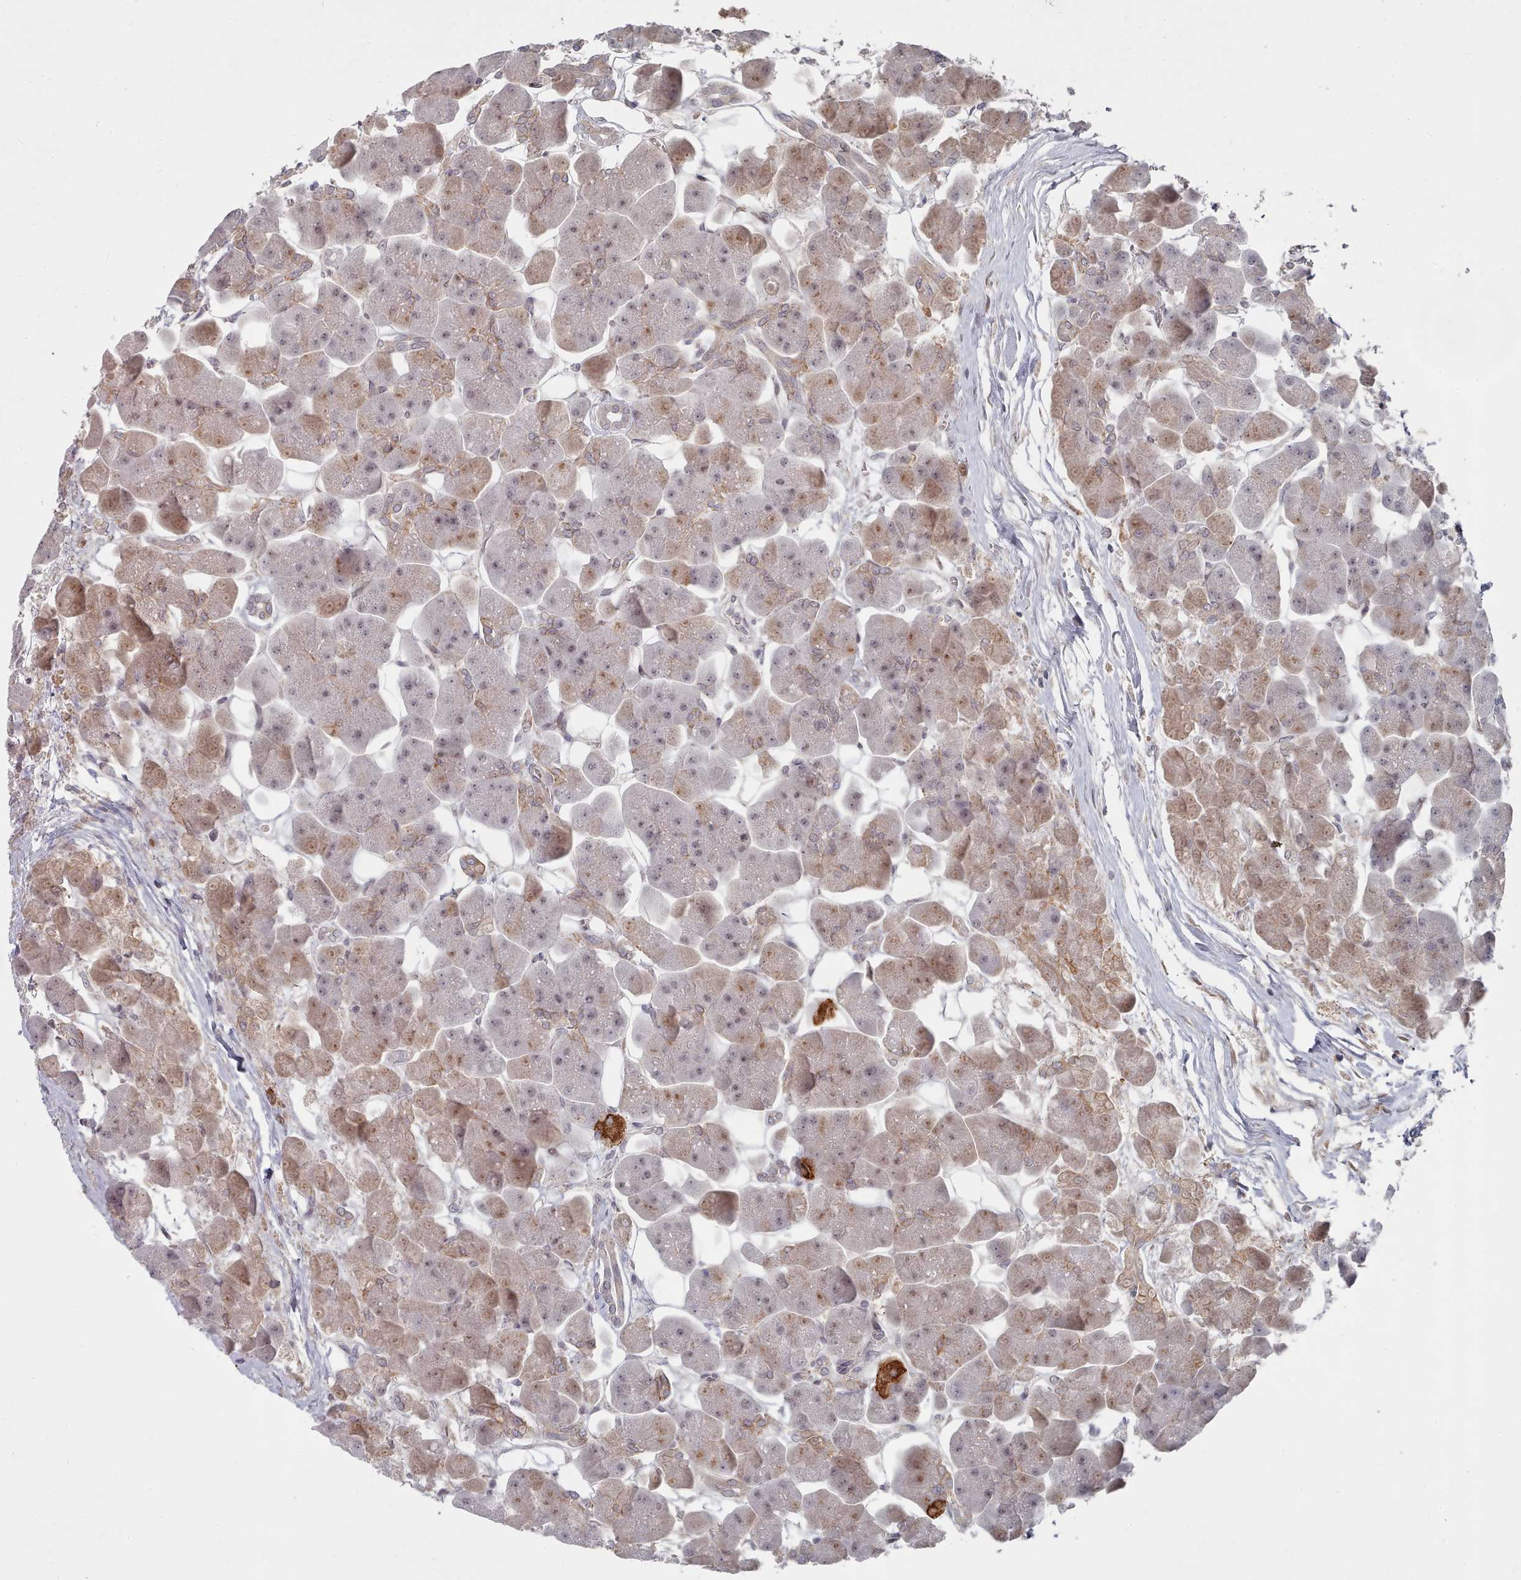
{"staining": {"intensity": "moderate", "quantity": "<25%", "location": "cytoplasmic/membranous"}, "tissue": "pancreas", "cell_type": "Exocrine glandular cells", "image_type": "normal", "snomed": [{"axis": "morphology", "description": "Normal tissue, NOS"}, {"axis": "topography", "description": "Pancreas"}], "caption": "DAB (3,3'-diaminobenzidine) immunohistochemical staining of unremarkable pancreas reveals moderate cytoplasmic/membranous protein staining in about <25% of exocrine glandular cells. (Stains: DAB (3,3'-diaminobenzidine) in brown, nuclei in blue, Microscopy: brightfield microscopy at high magnification).", "gene": "CPSF4", "patient": {"sex": "male", "age": 66}}